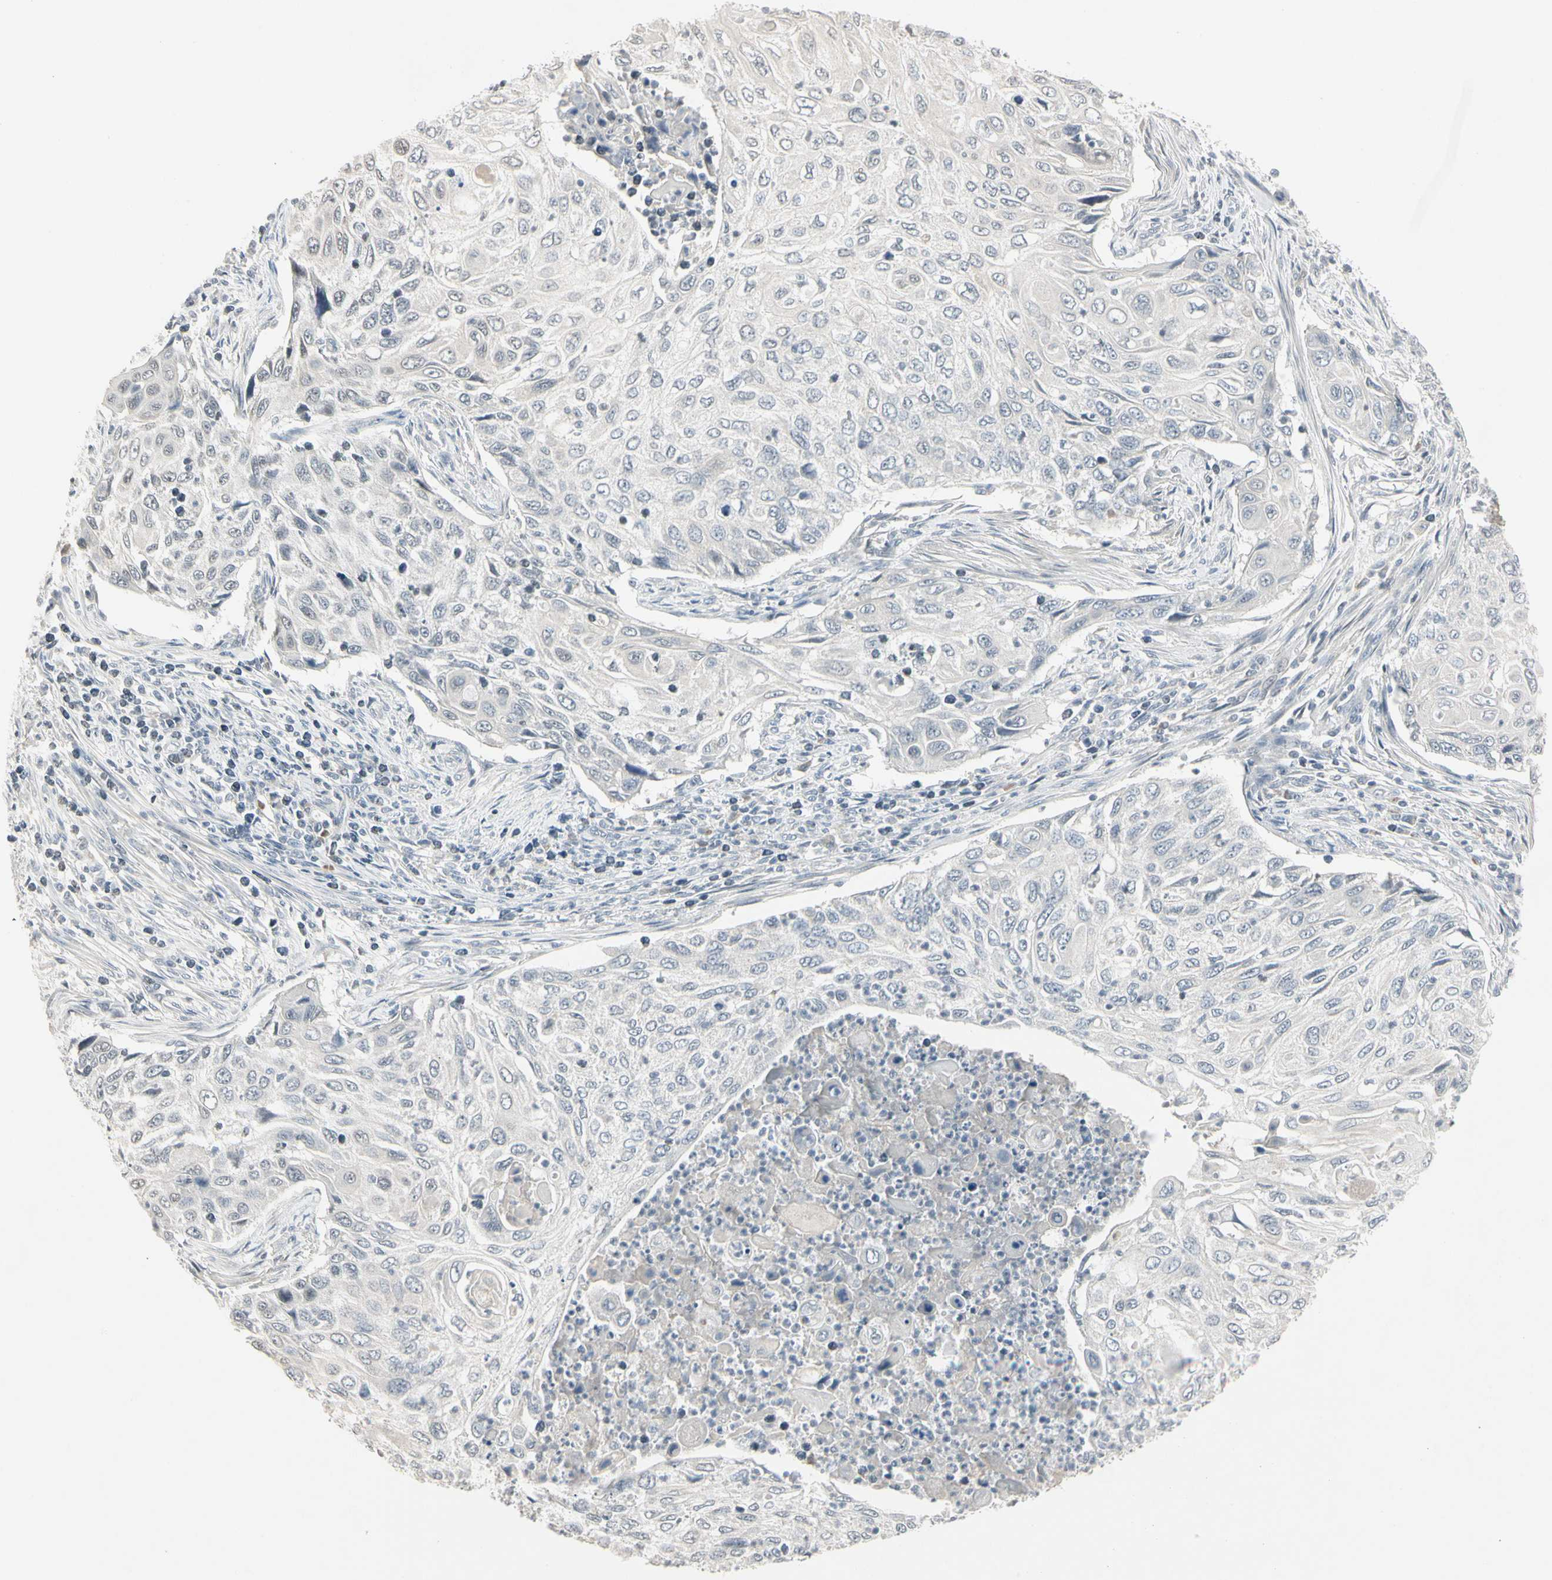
{"staining": {"intensity": "negative", "quantity": "none", "location": "none"}, "tissue": "cervical cancer", "cell_type": "Tumor cells", "image_type": "cancer", "snomed": [{"axis": "morphology", "description": "Squamous cell carcinoma, NOS"}, {"axis": "topography", "description": "Cervix"}], "caption": "Immunohistochemistry (IHC) of human cervical squamous cell carcinoma exhibits no expression in tumor cells.", "gene": "DMPK", "patient": {"sex": "female", "age": 70}}